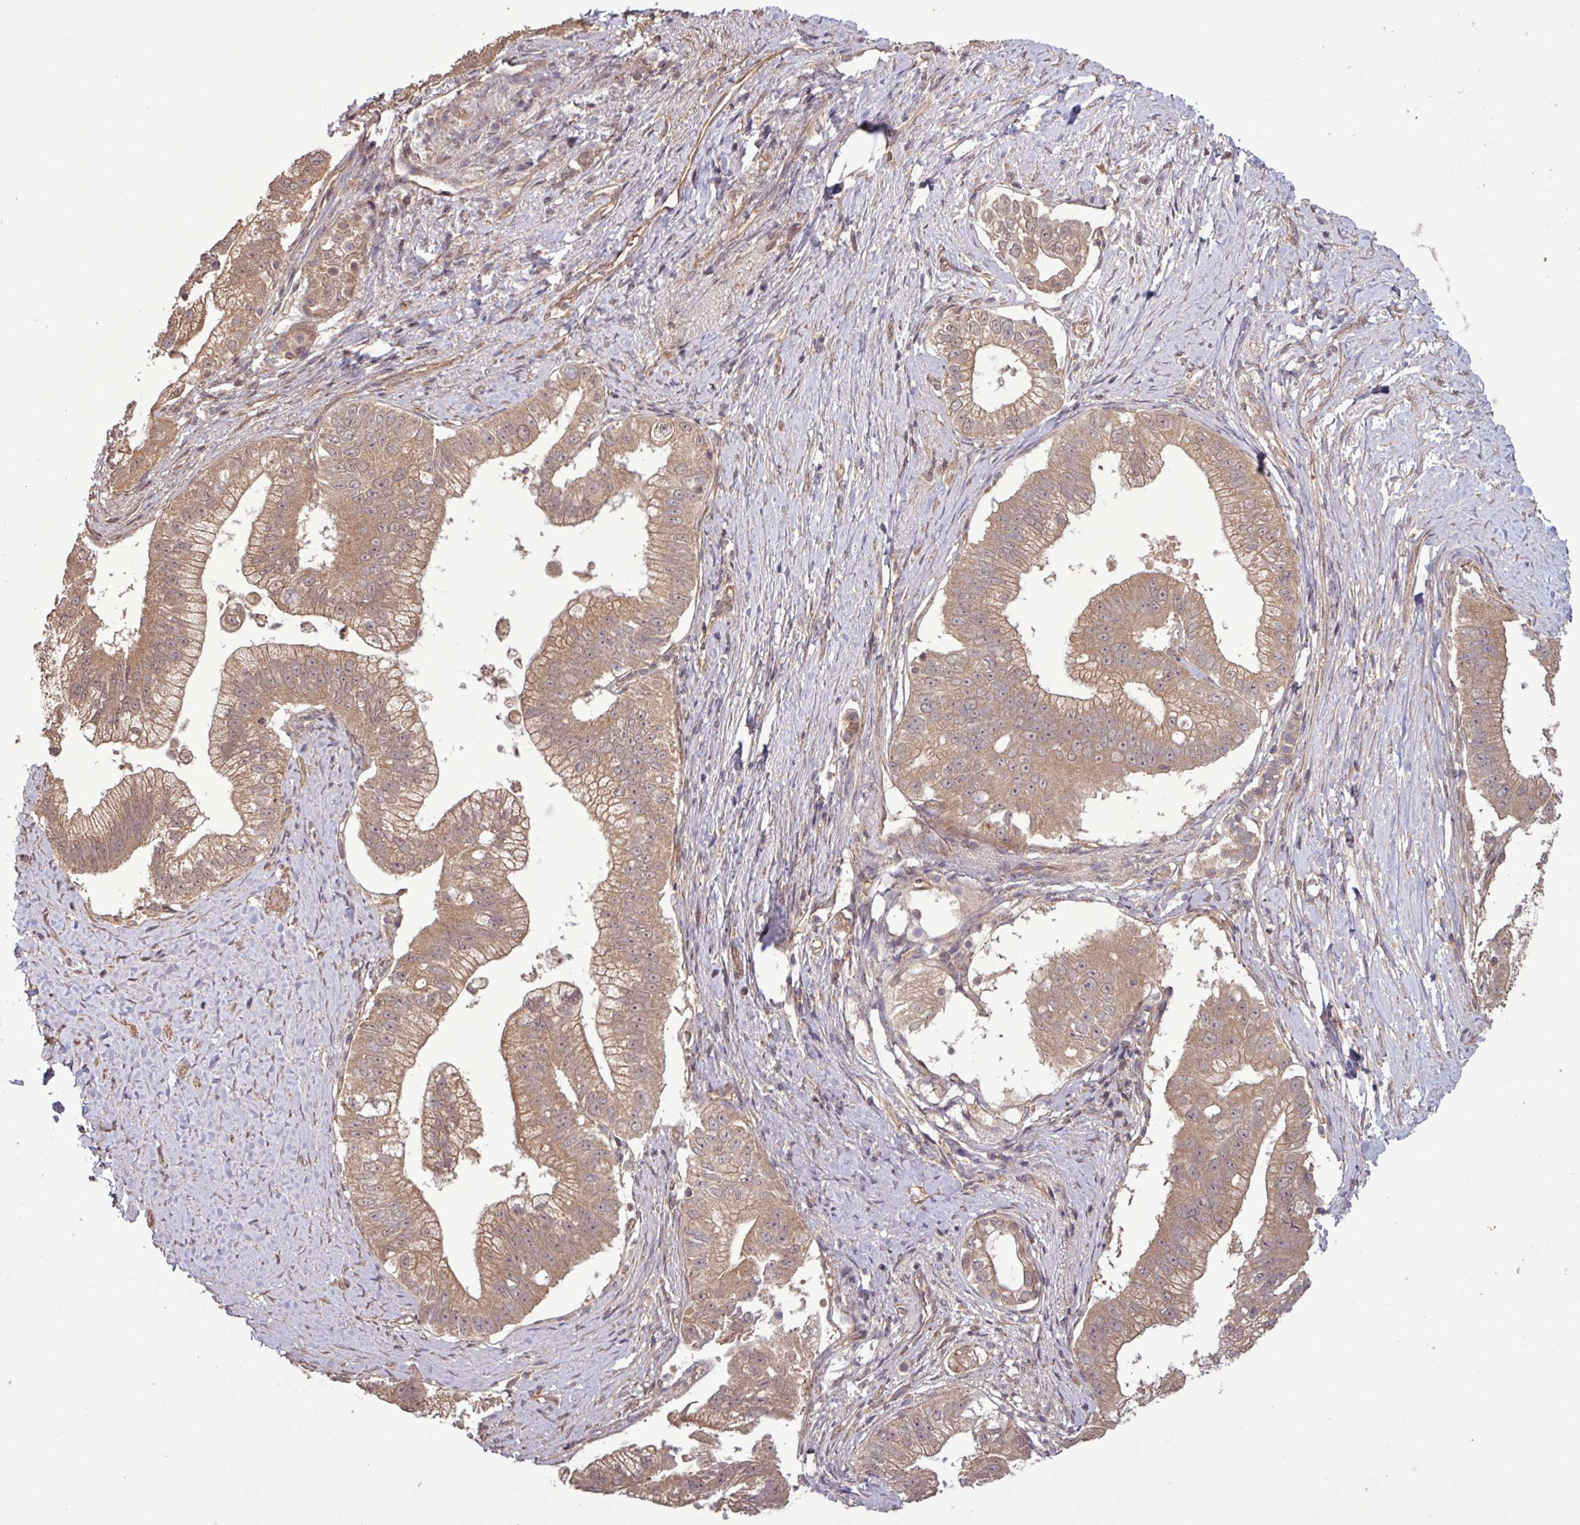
{"staining": {"intensity": "moderate", "quantity": ">75%", "location": "cytoplasmic/membranous"}, "tissue": "pancreatic cancer", "cell_type": "Tumor cells", "image_type": "cancer", "snomed": [{"axis": "morphology", "description": "Adenocarcinoma, NOS"}, {"axis": "topography", "description": "Pancreas"}], "caption": "Immunohistochemistry (IHC) histopathology image of neoplastic tissue: pancreatic cancer stained using immunohistochemistry (IHC) shows medium levels of moderate protein expression localized specifically in the cytoplasmic/membranous of tumor cells, appearing as a cytoplasmic/membranous brown color.", "gene": "TRABD2A", "patient": {"sex": "male", "age": 70}}